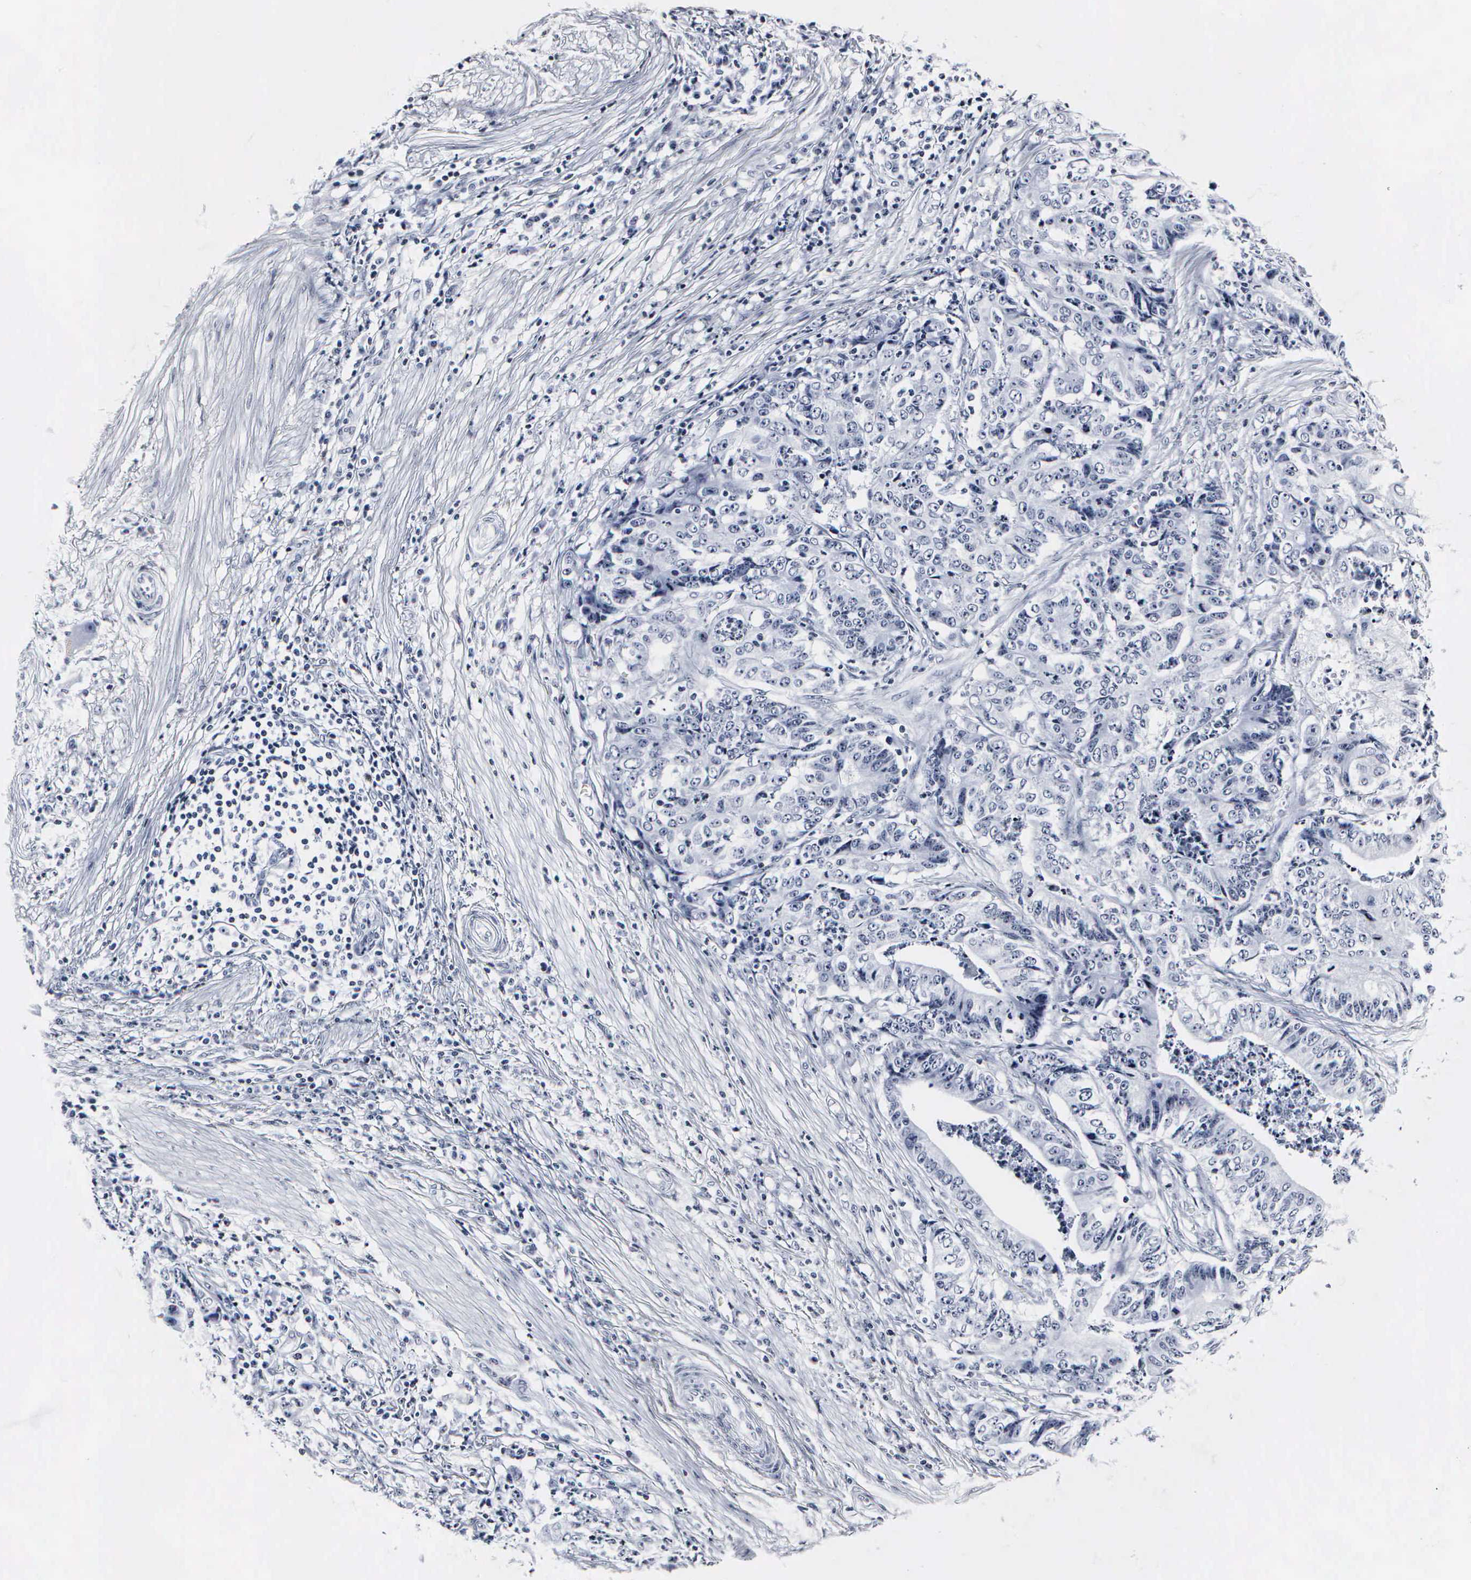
{"staining": {"intensity": "negative", "quantity": "none", "location": "none"}, "tissue": "stomach cancer", "cell_type": "Tumor cells", "image_type": "cancer", "snomed": [{"axis": "morphology", "description": "Adenocarcinoma, NOS"}, {"axis": "topography", "description": "Stomach, lower"}], "caption": "IHC histopathology image of neoplastic tissue: stomach cancer (adenocarcinoma) stained with DAB demonstrates no significant protein staining in tumor cells. (DAB (3,3'-diaminobenzidine) IHC visualized using brightfield microscopy, high magnification).", "gene": "DGCR2", "patient": {"sex": "female", "age": 86}}